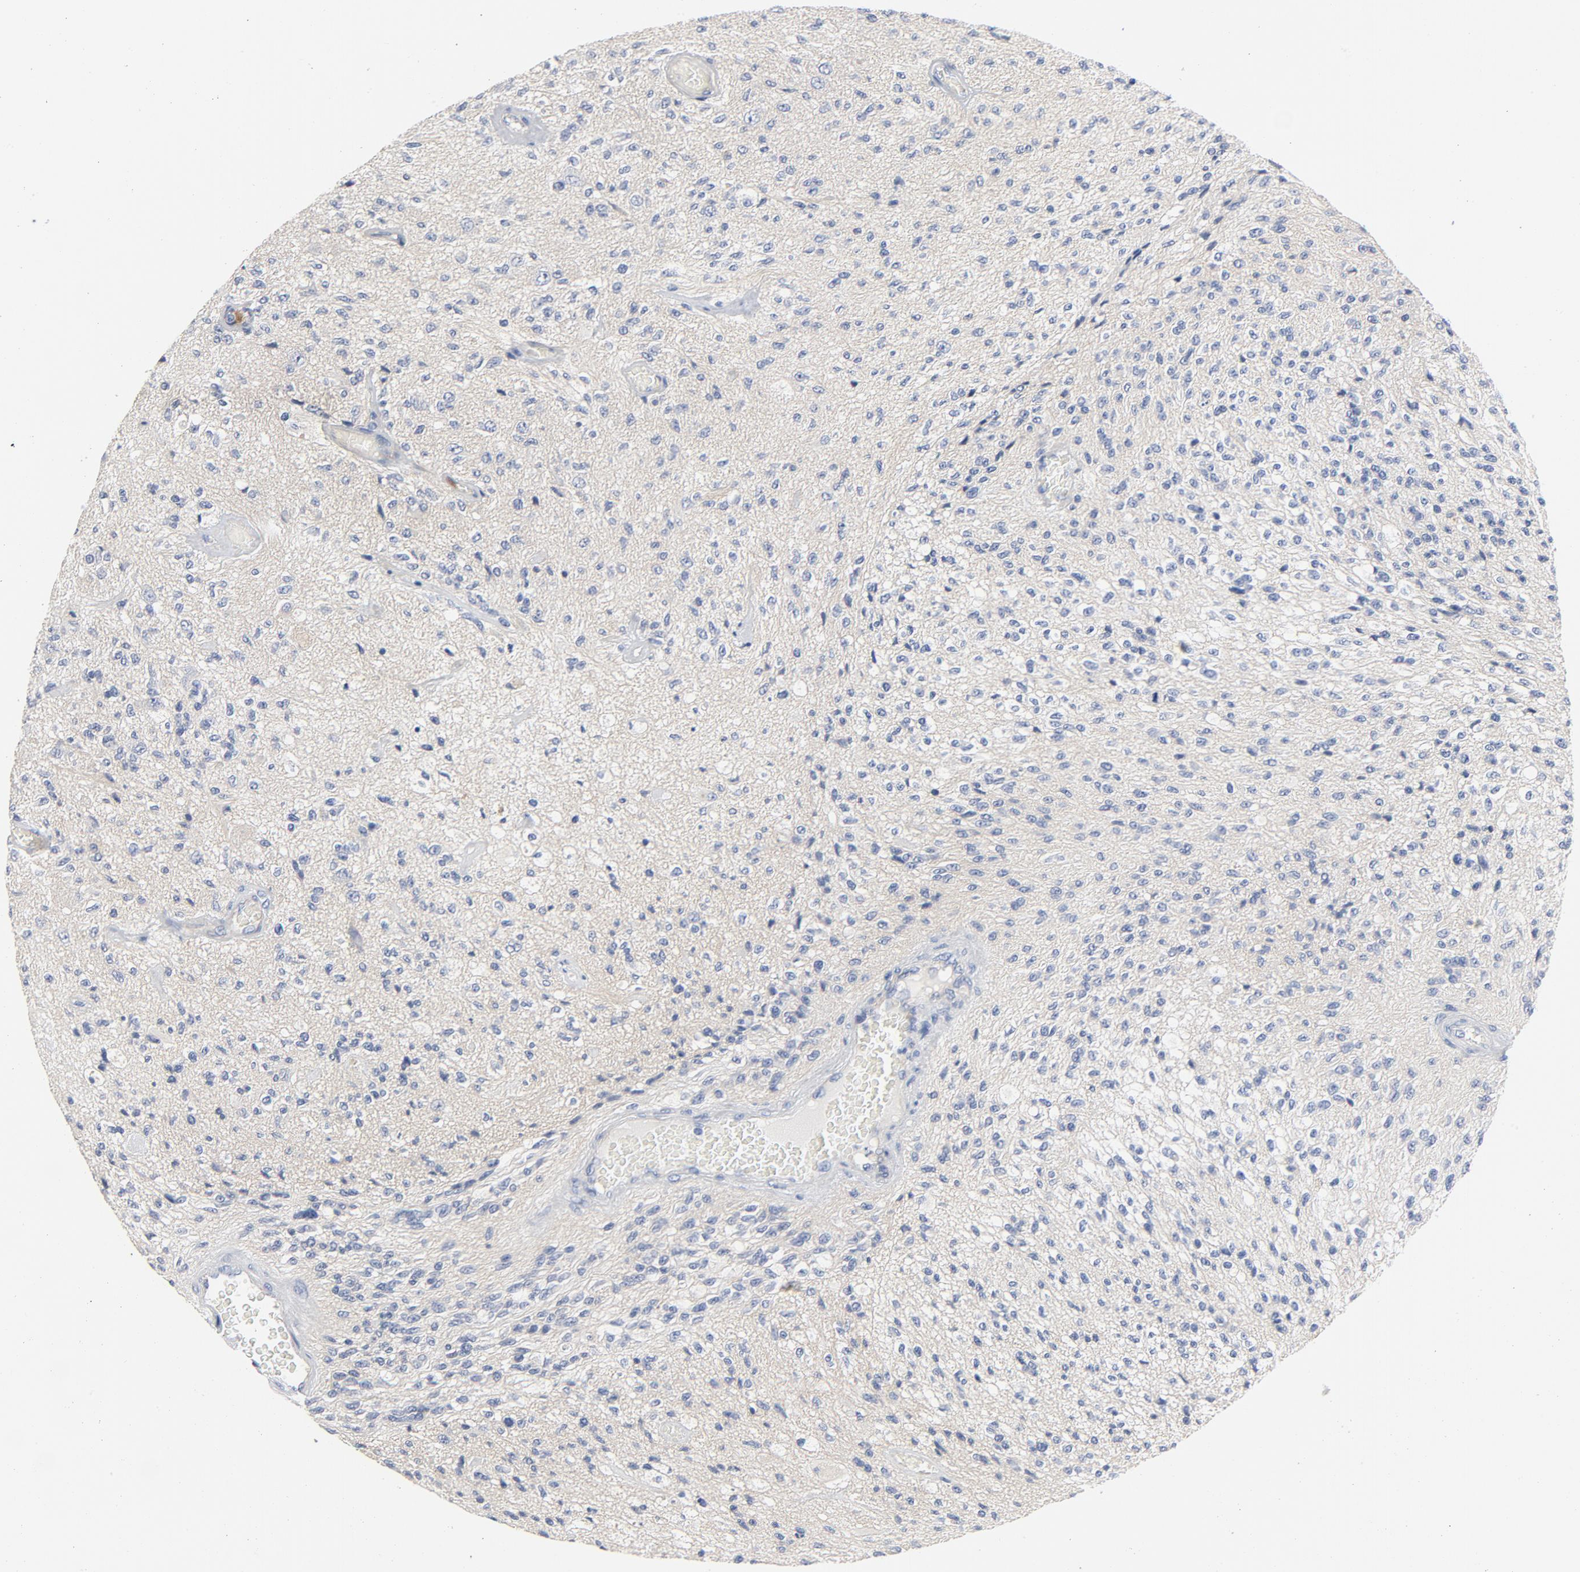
{"staining": {"intensity": "negative", "quantity": "none", "location": "none"}, "tissue": "glioma", "cell_type": "Tumor cells", "image_type": "cancer", "snomed": [{"axis": "morphology", "description": "Normal tissue, NOS"}, {"axis": "morphology", "description": "Glioma, malignant, High grade"}, {"axis": "topography", "description": "Cerebral cortex"}], "caption": "A micrograph of human glioma is negative for staining in tumor cells.", "gene": "SRC", "patient": {"sex": "male", "age": 77}}